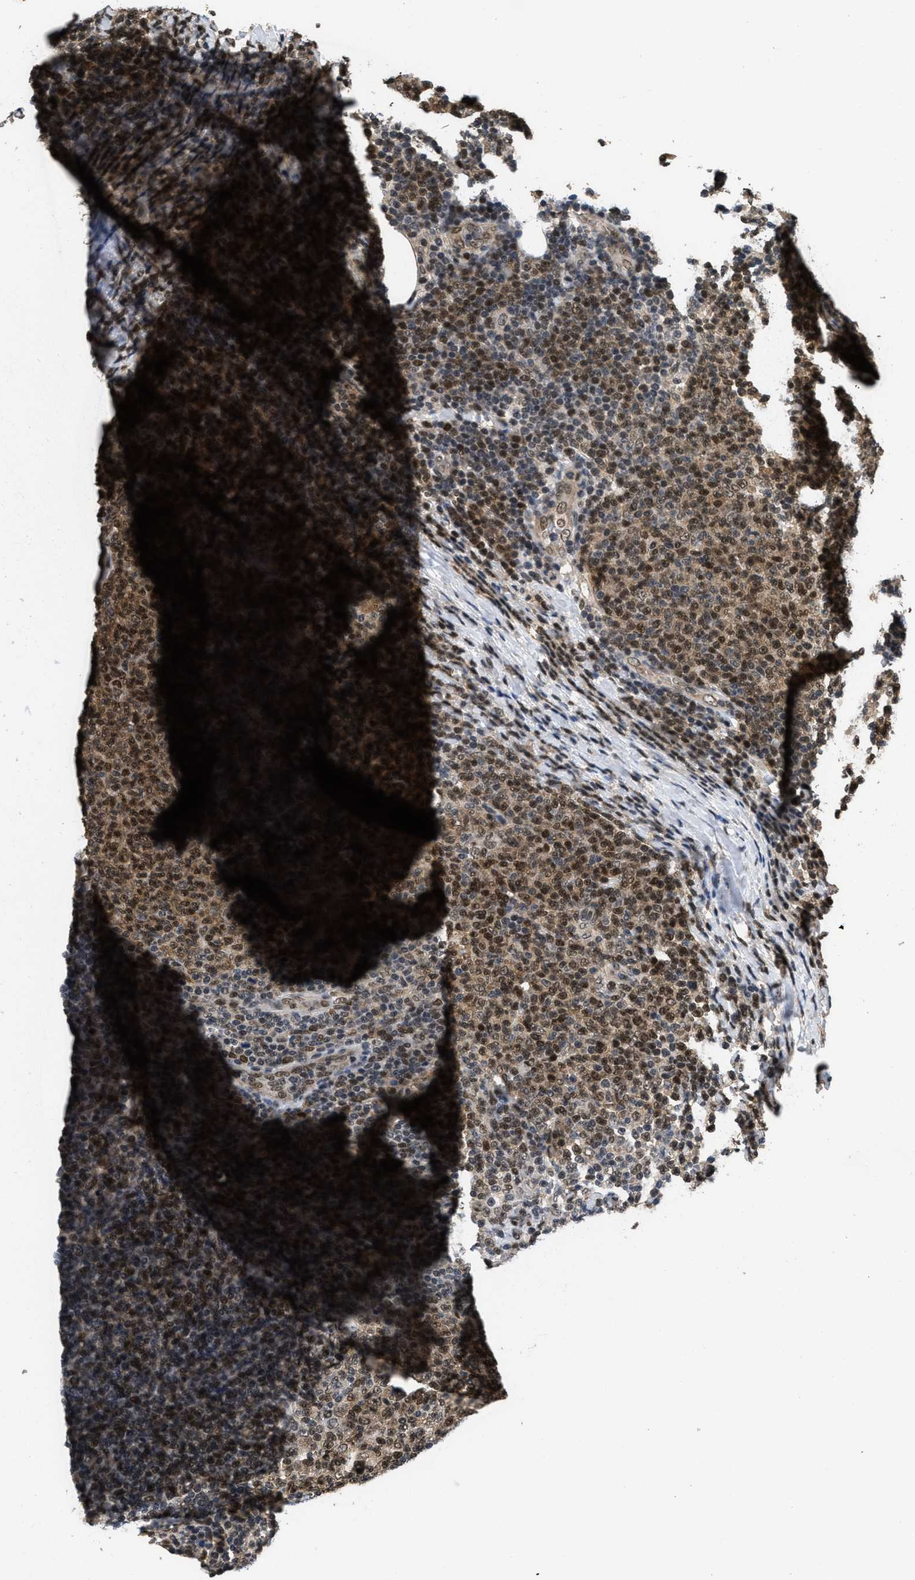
{"staining": {"intensity": "strong", "quantity": ">75%", "location": "nuclear"}, "tissue": "lymphoma", "cell_type": "Tumor cells", "image_type": "cancer", "snomed": [{"axis": "morphology", "description": "Malignant lymphoma, non-Hodgkin's type, Low grade"}, {"axis": "topography", "description": "Lymph node"}], "caption": "Low-grade malignant lymphoma, non-Hodgkin's type tissue exhibits strong nuclear staining in approximately >75% of tumor cells", "gene": "CUL4B", "patient": {"sex": "male", "age": 66}}